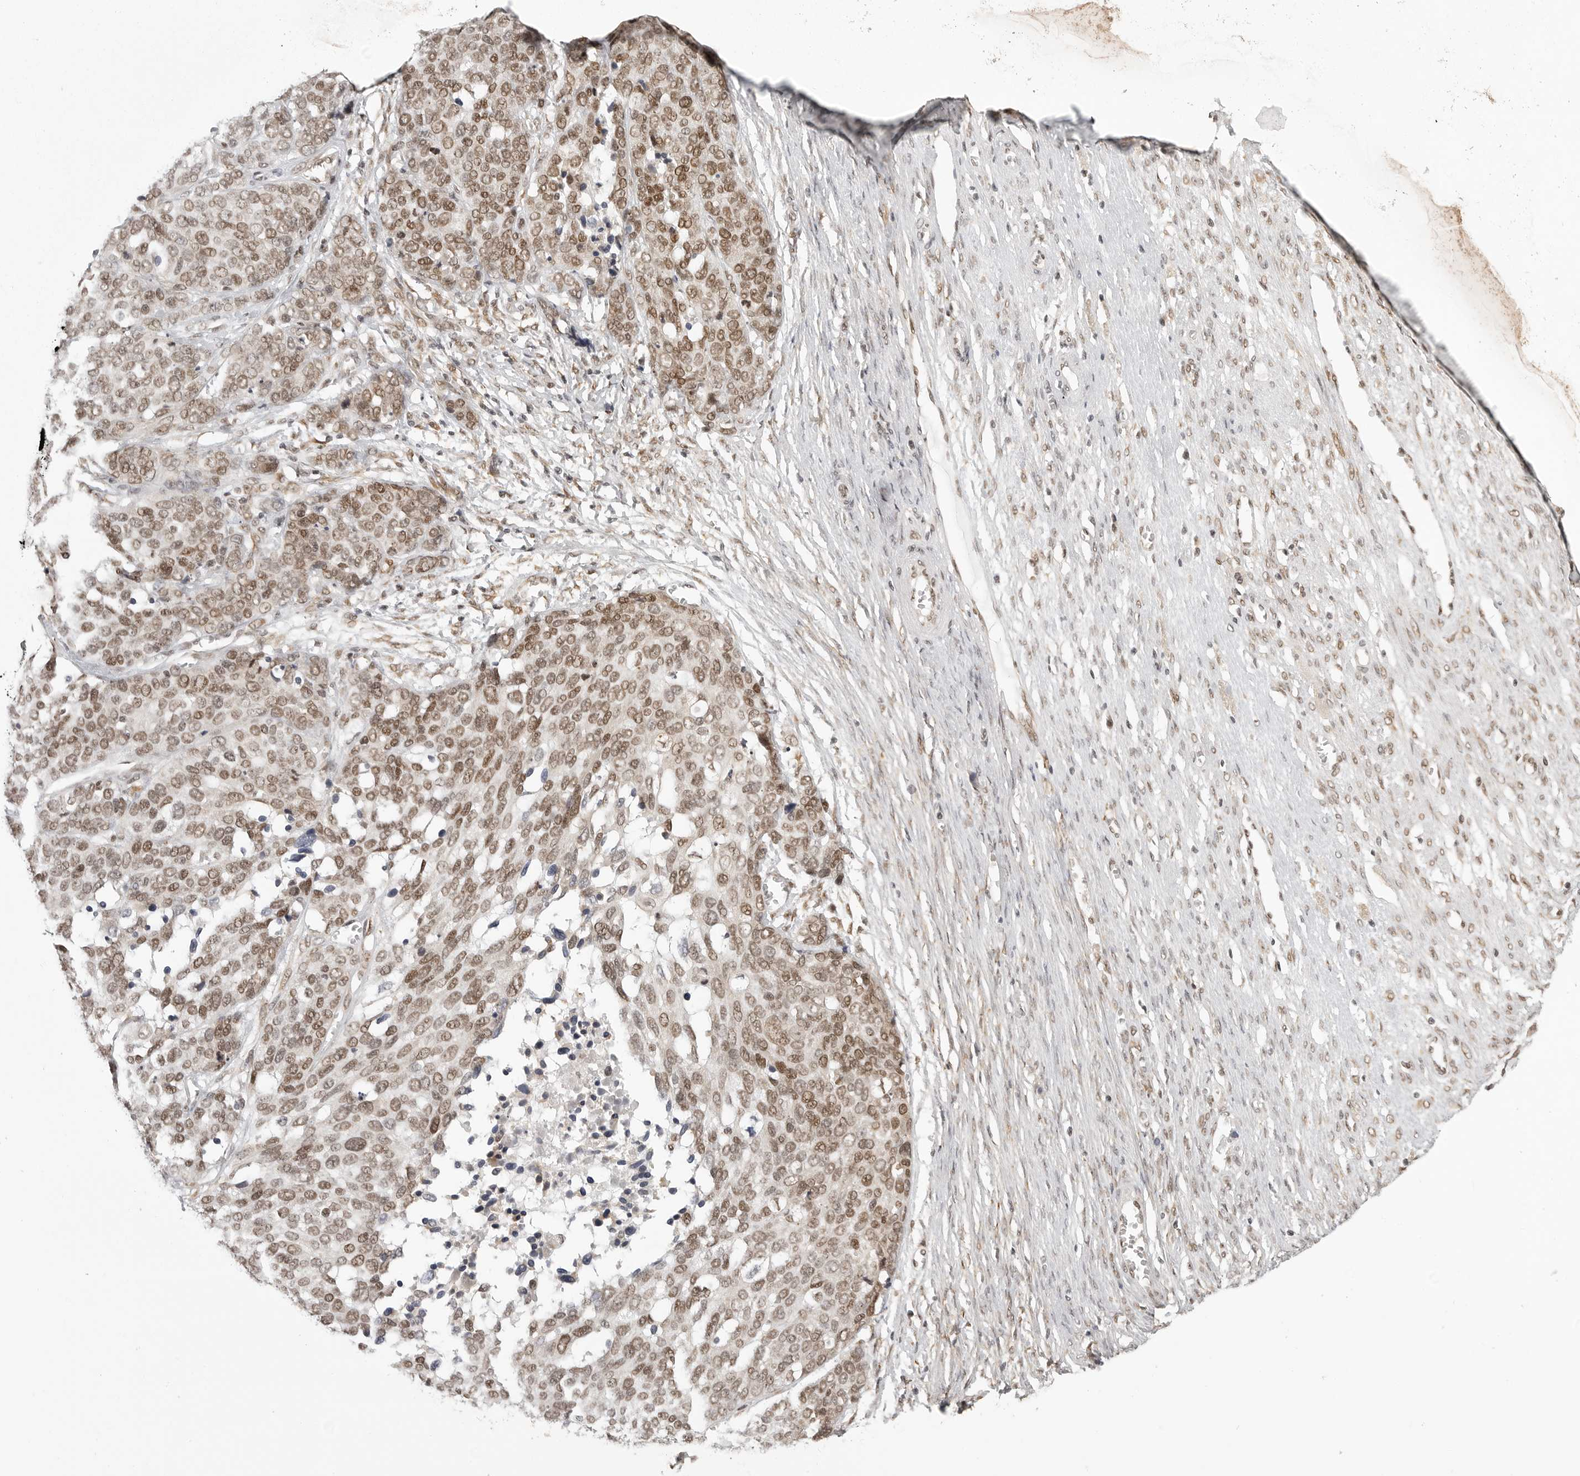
{"staining": {"intensity": "moderate", "quantity": ">75%", "location": "nuclear"}, "tissue": "ovarian cancer", "cell_type": "Tumor cells", "image_type": "cancer", "snomed": [{"axis": "morphology", "description": "Cystadenocarcinoma, serous, NOS"}, {"axis": "topography", "description": "Ovary"}], "caption": "This histopathology image exhibits immunohistochemistry staining of ovarian cancer, with medium moderate nuclear staining in approximately >75% of tumor cells.", "gene": "PRDM10", "patient": {"sex": "female", "age": 44}}